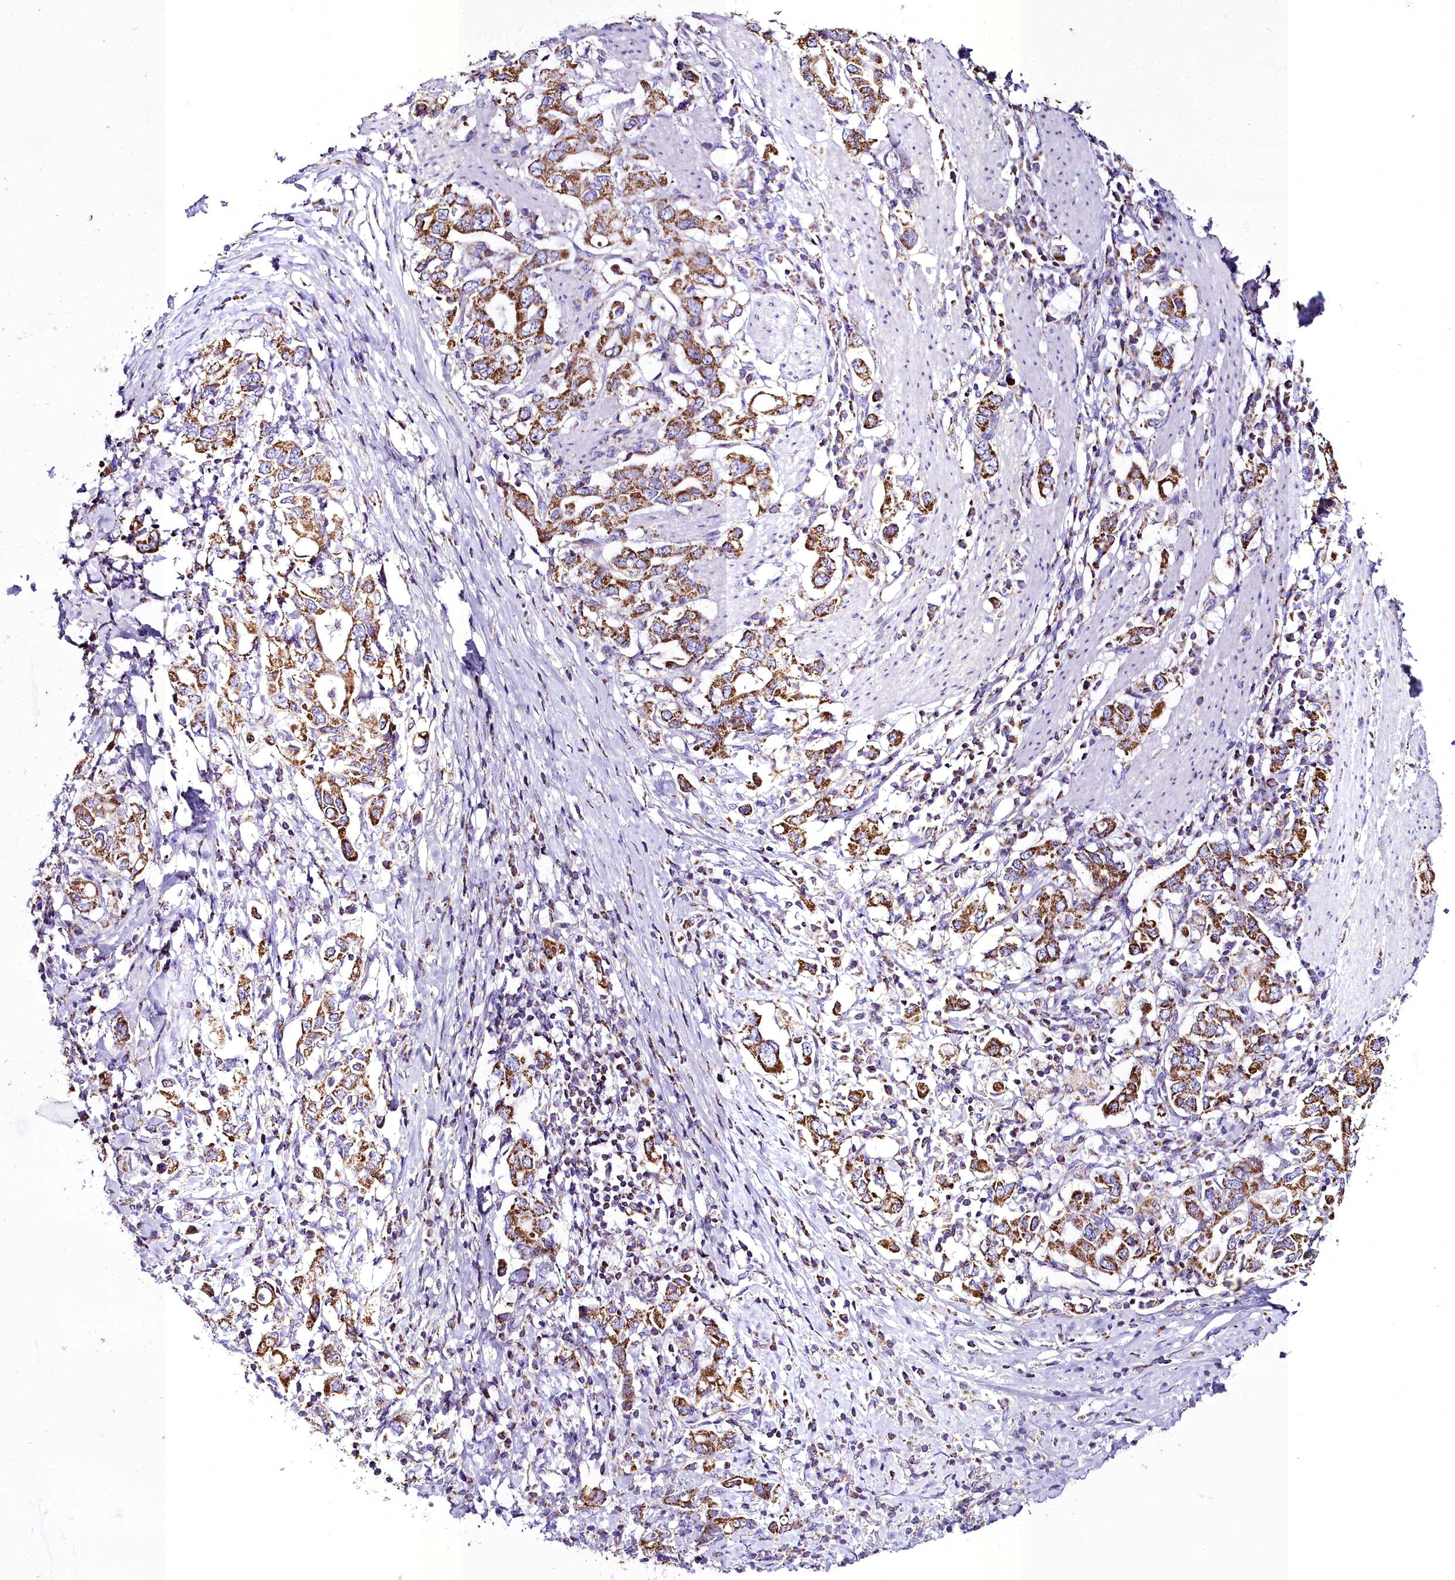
{"staining": {"intensity": "strong", "quantity": ">75%", "location": "cytoplasmic/membranous"}, "tissue": "stomach cancer", "cell_type": "Tumor cells", "image_type": "cancer", "snomed": [{"axis": "morphology", "description": "Adenocarcinoma, NOS"}, {"axis": "topography", "description": "Stomach, upper"}, {"axis": "topography", "description": "Stomach"}], "caption": "The immunohistochemical stain labels strong cytoplasmic/membranous staining in tumor cells of adenocarcinoma (stomach) tissue. Immunohistochemistry (ihc) stains the protein in brown and the nuclei are stained blue.", "gene": "WDFY3", "patient": {"sex": "male", "age": 62}}